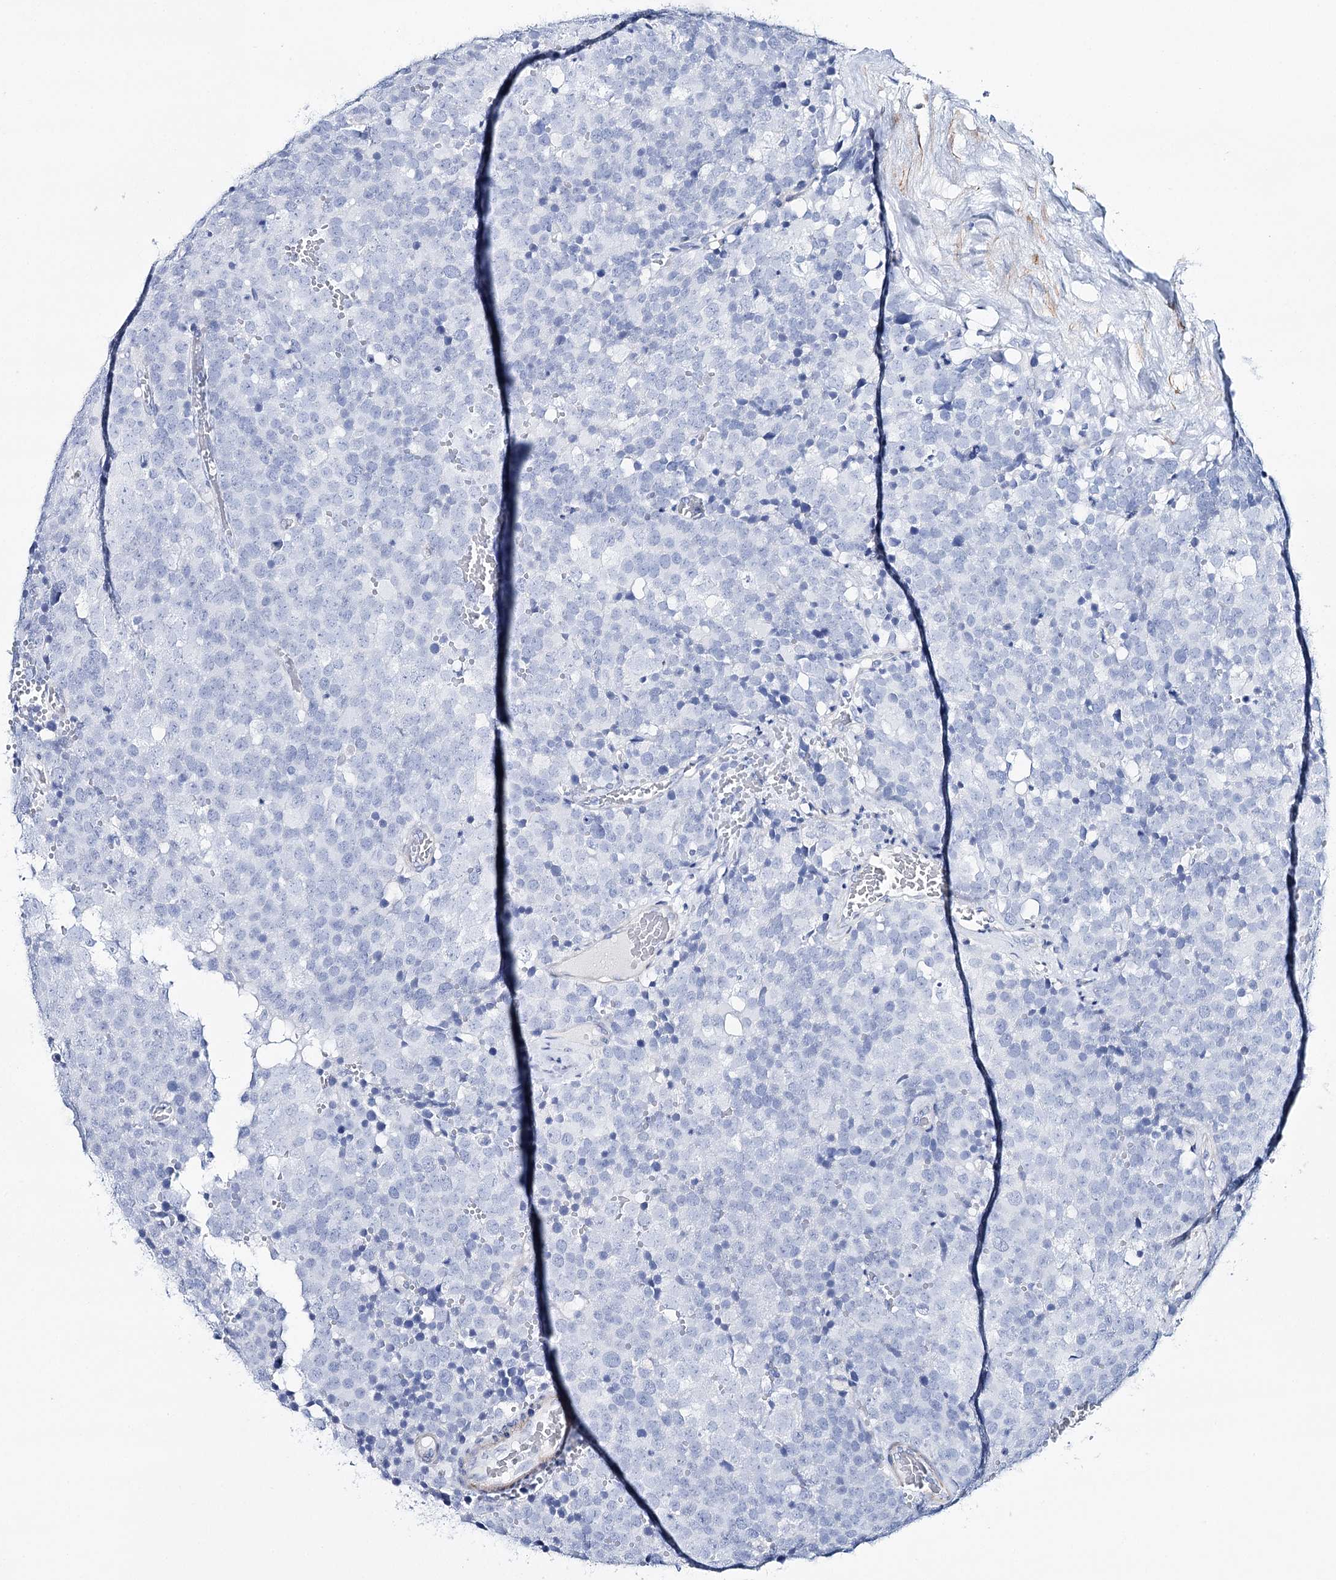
{"staining": {"intensity": "negative", "quantity": "none", "location": "none"}, "tissue": "testis cancer", "cell_type": "Tumor cells", "image_type": "cancer", "snomed": [{"axis": "morphology", "description": "Seminoma, NOS"}, {"axis": "topography", "description": "Testis"}], "caption": "DAB immunohistochemical staining of human testis seminoma reveals no significant expression in tumor cells.", "gene": "CSN3", "patient": {"sex": "male", "age": 71}}